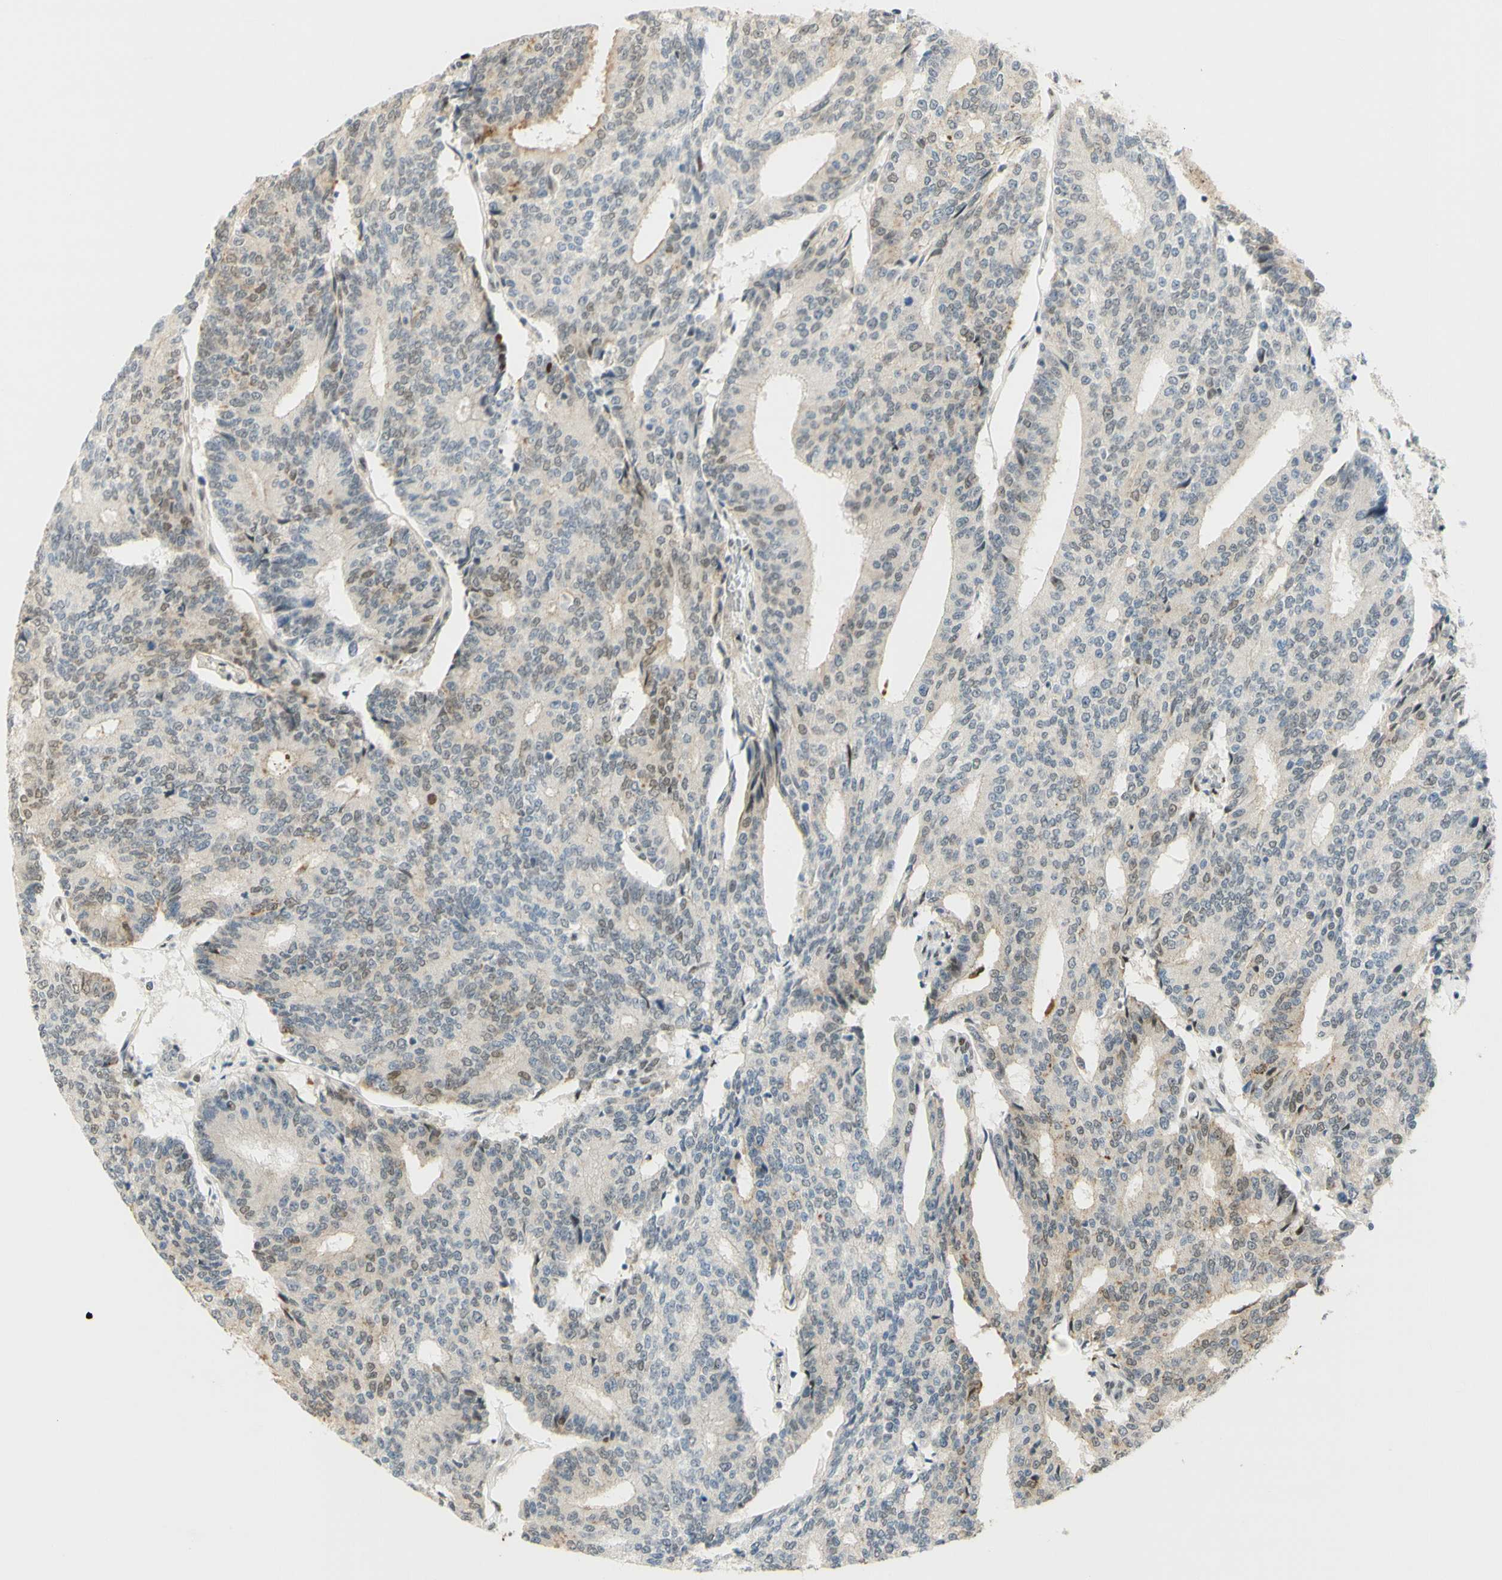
{"staining": {"intensity": "weak", "quantity": ">75%", "location": "nuclear"}, "tissue": "prostate cancer", "cell_type": "Tumor cells", "image_type": "cancer", "snomed": [{"axis": "morphology", "description": "Normal tissue, NOS"}, {"axis": "morphology", "description": "Adenocarcinoma, High grade"}, {"axis": "topography", "description": "Prostate"}, {"axis": "topography", "description": "Seminal veicle"}], "caption": "Protein analysis of prostate high-grade adenocarcinoma tissue displays weak nuclear positivity in about >75% of tumor cells. (DAB IHC with brightfield microscopy, high magnification).", "gene": "DDX1", "patient": {"sex": "male", "age": 55}}